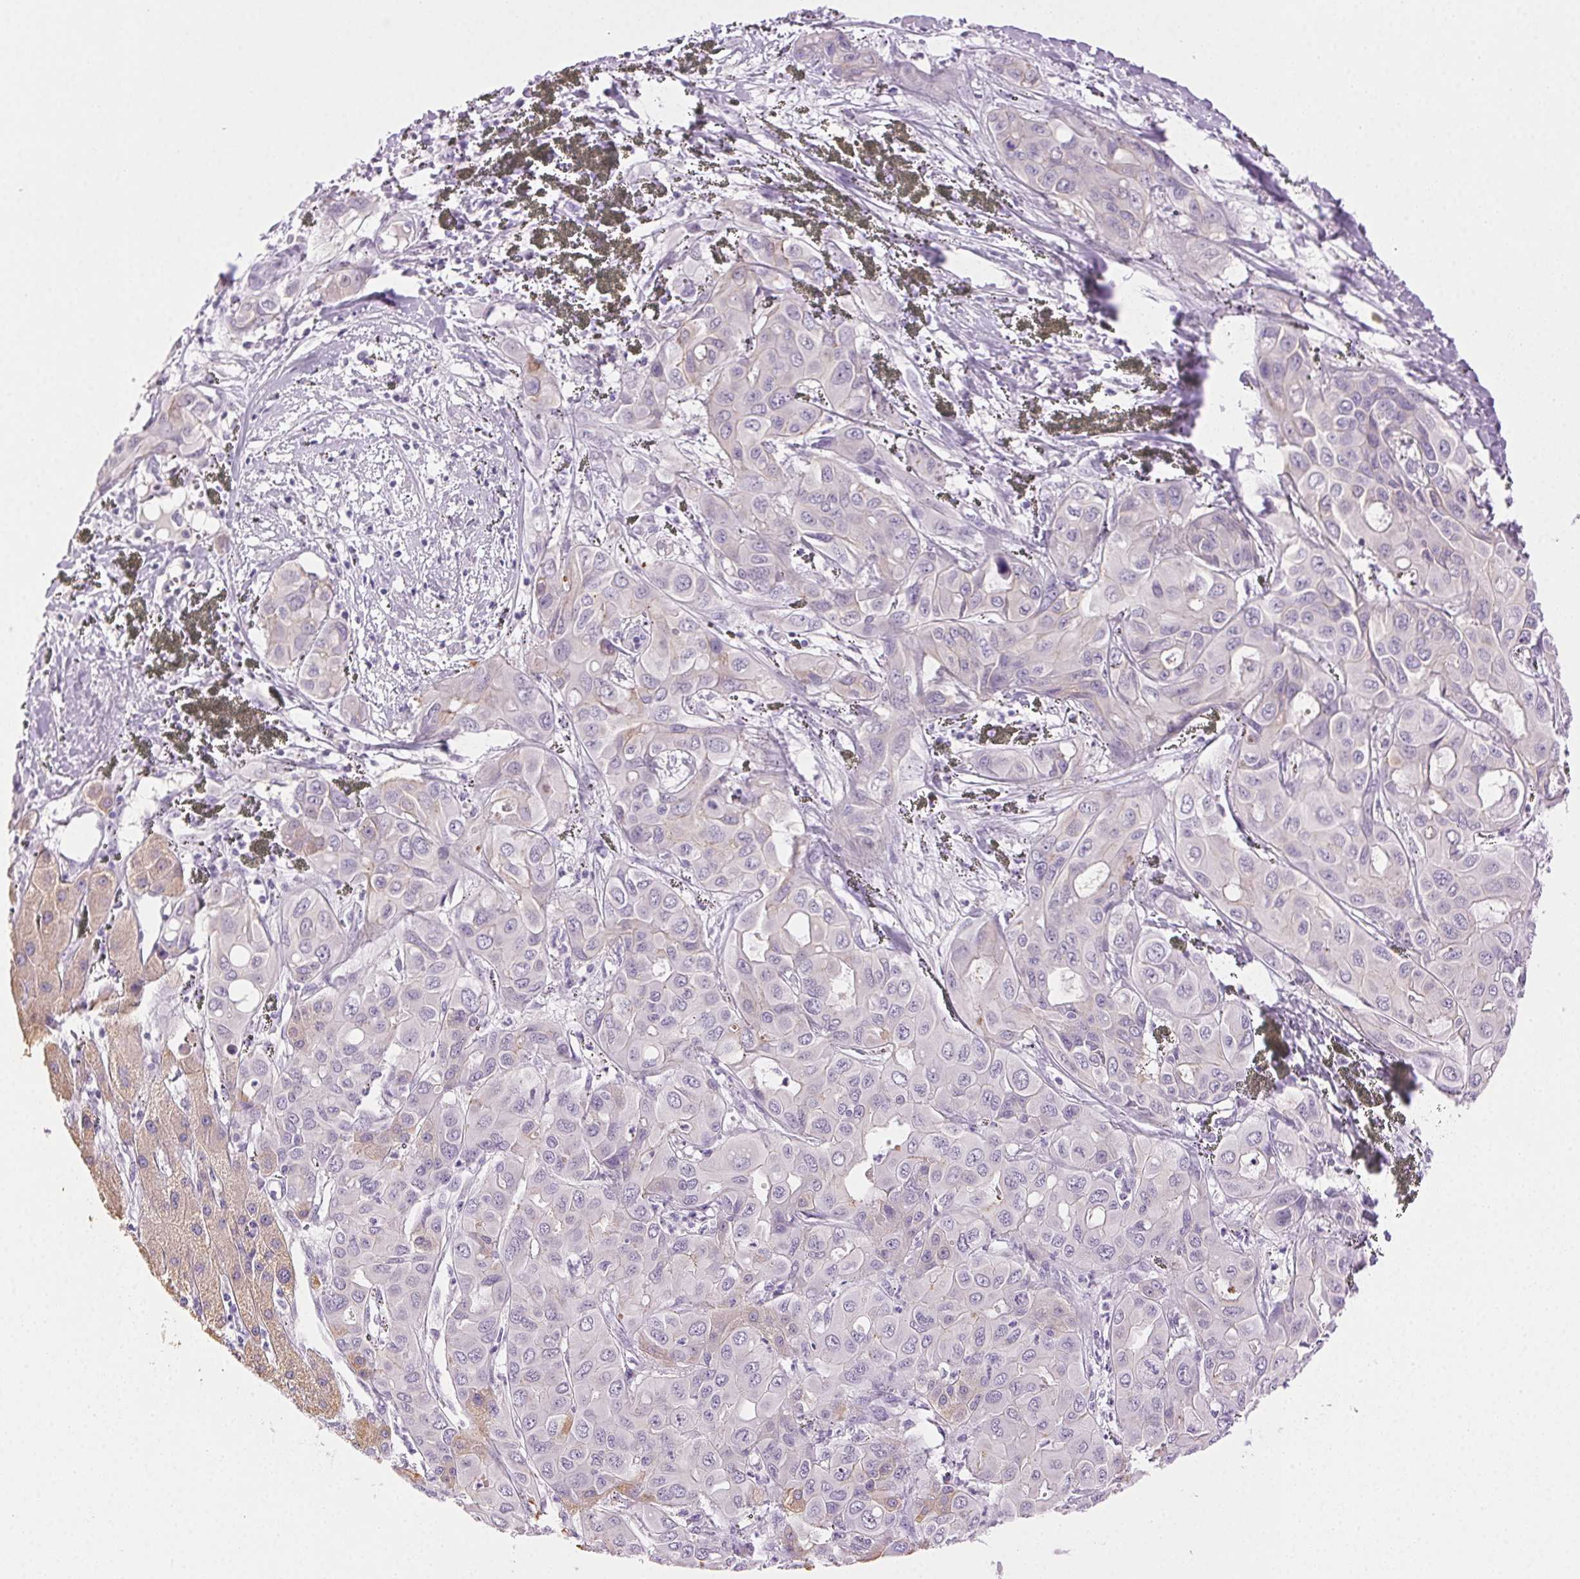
{"staining": {"intensity": "negative", "quantity": "none", "location": "none"}, "tissue": "liver cancer", "cell_type": "Tumor cells", "image_type": "cancer", "snomed": [{"axis": "morphology", "description": "Cholangiocarcinoma"}, {"axis": "topography", "description": "Liver"}], "caption": "This is a histopathology image of IHC staining of liver cancer, which shows no staining in tumor cells.", "gene": "CLDN10", "patient": {"sex": "female", "age": 60}}